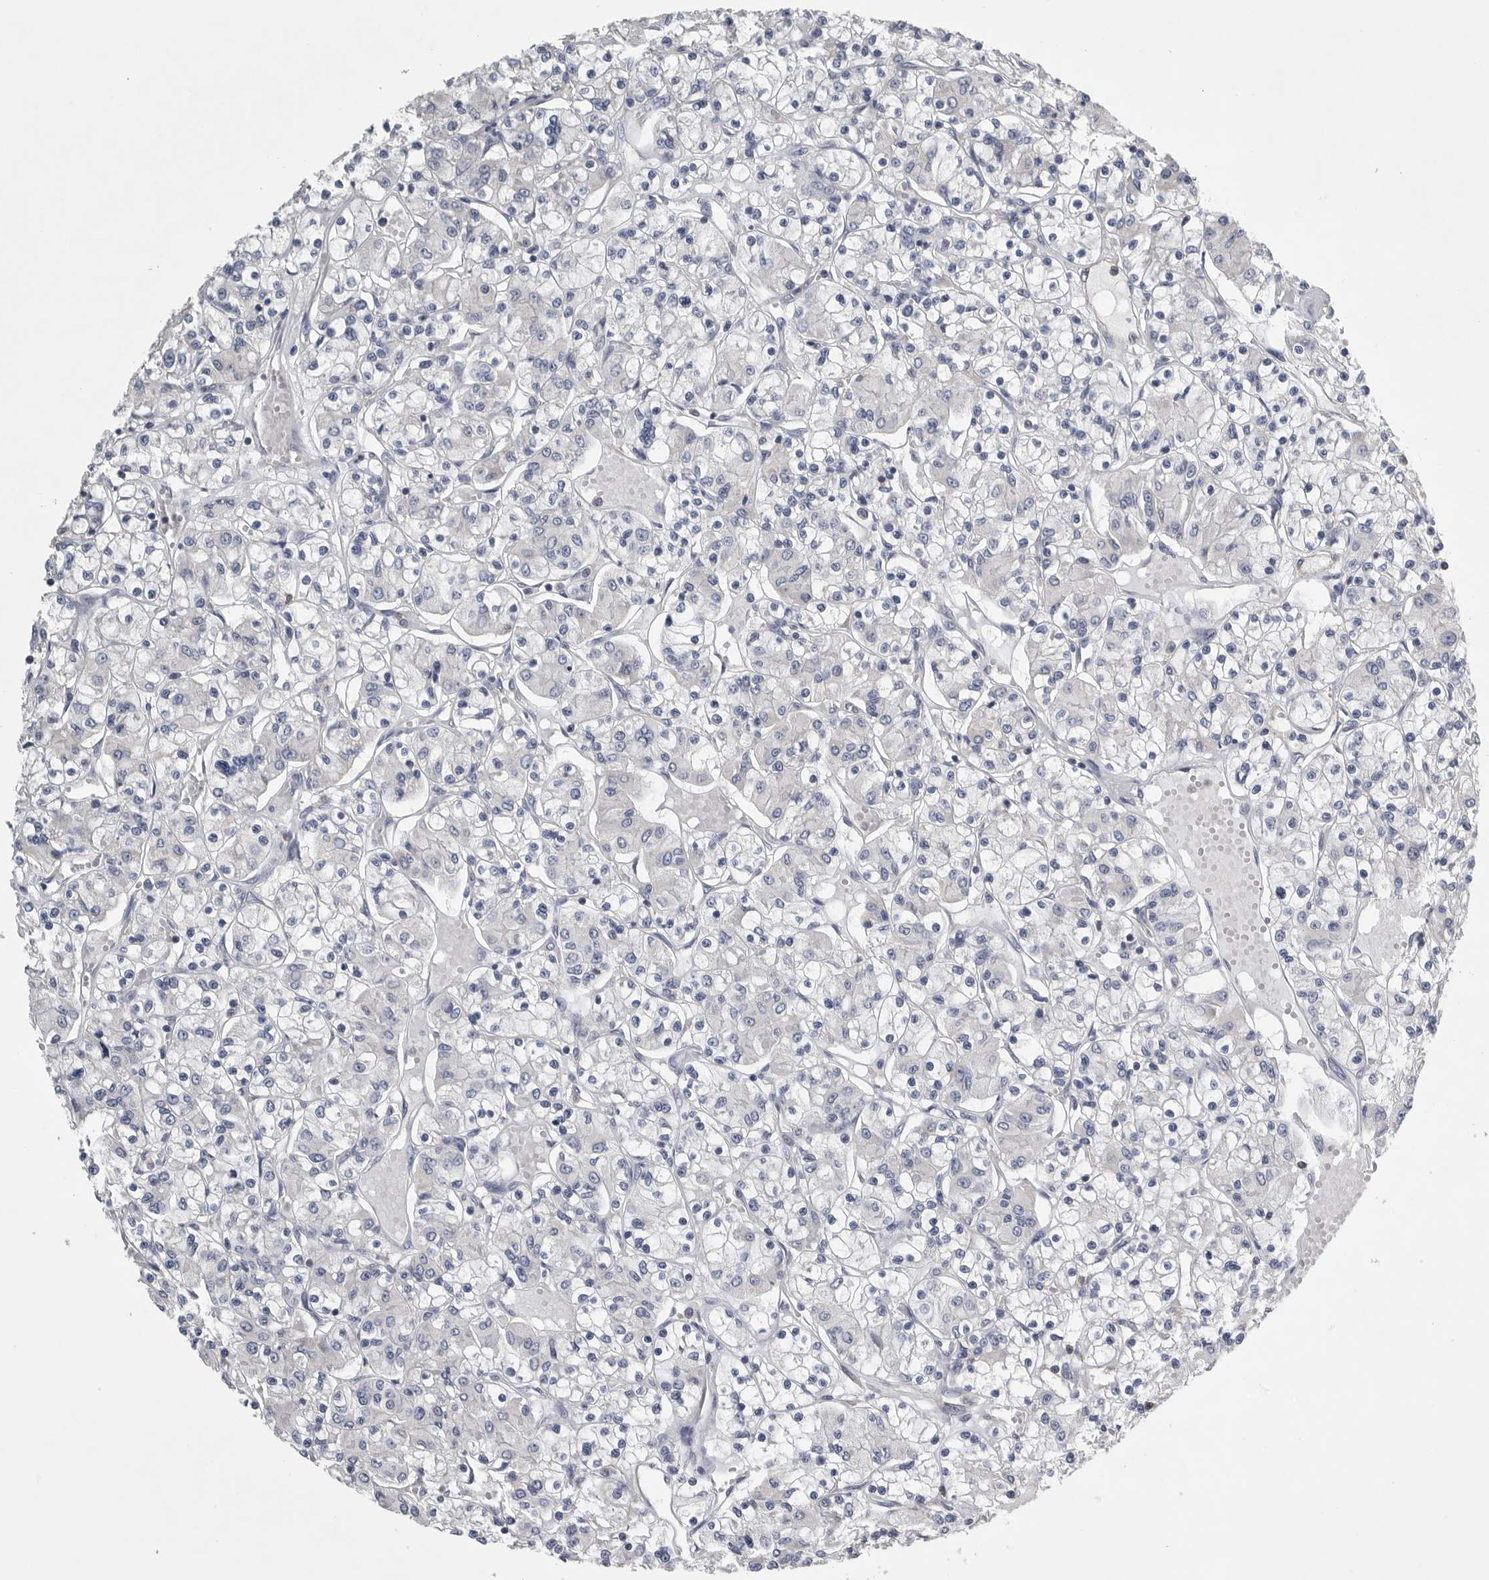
{"staining": {"intensity": "negative", "quantity": "none", "location": "none"}, "tissue": "renal cancer", "cell_type": "Tumor cells", "image_type": "cancer", "snomed": [{"axis": "morphology", "description": "Adenocarcinoma, NOS"}, {"axis": "topography", "description": "Kidney"}], "caption": "Immunohistochemistry image of neoplastic tissue: renal cancer stained with DAB (3,3'-diaminobenzidine) reveals no significant protein staining in tumor cells.", "gene": "PDCD4", "patient": {"sex": "female", "age": 59}}